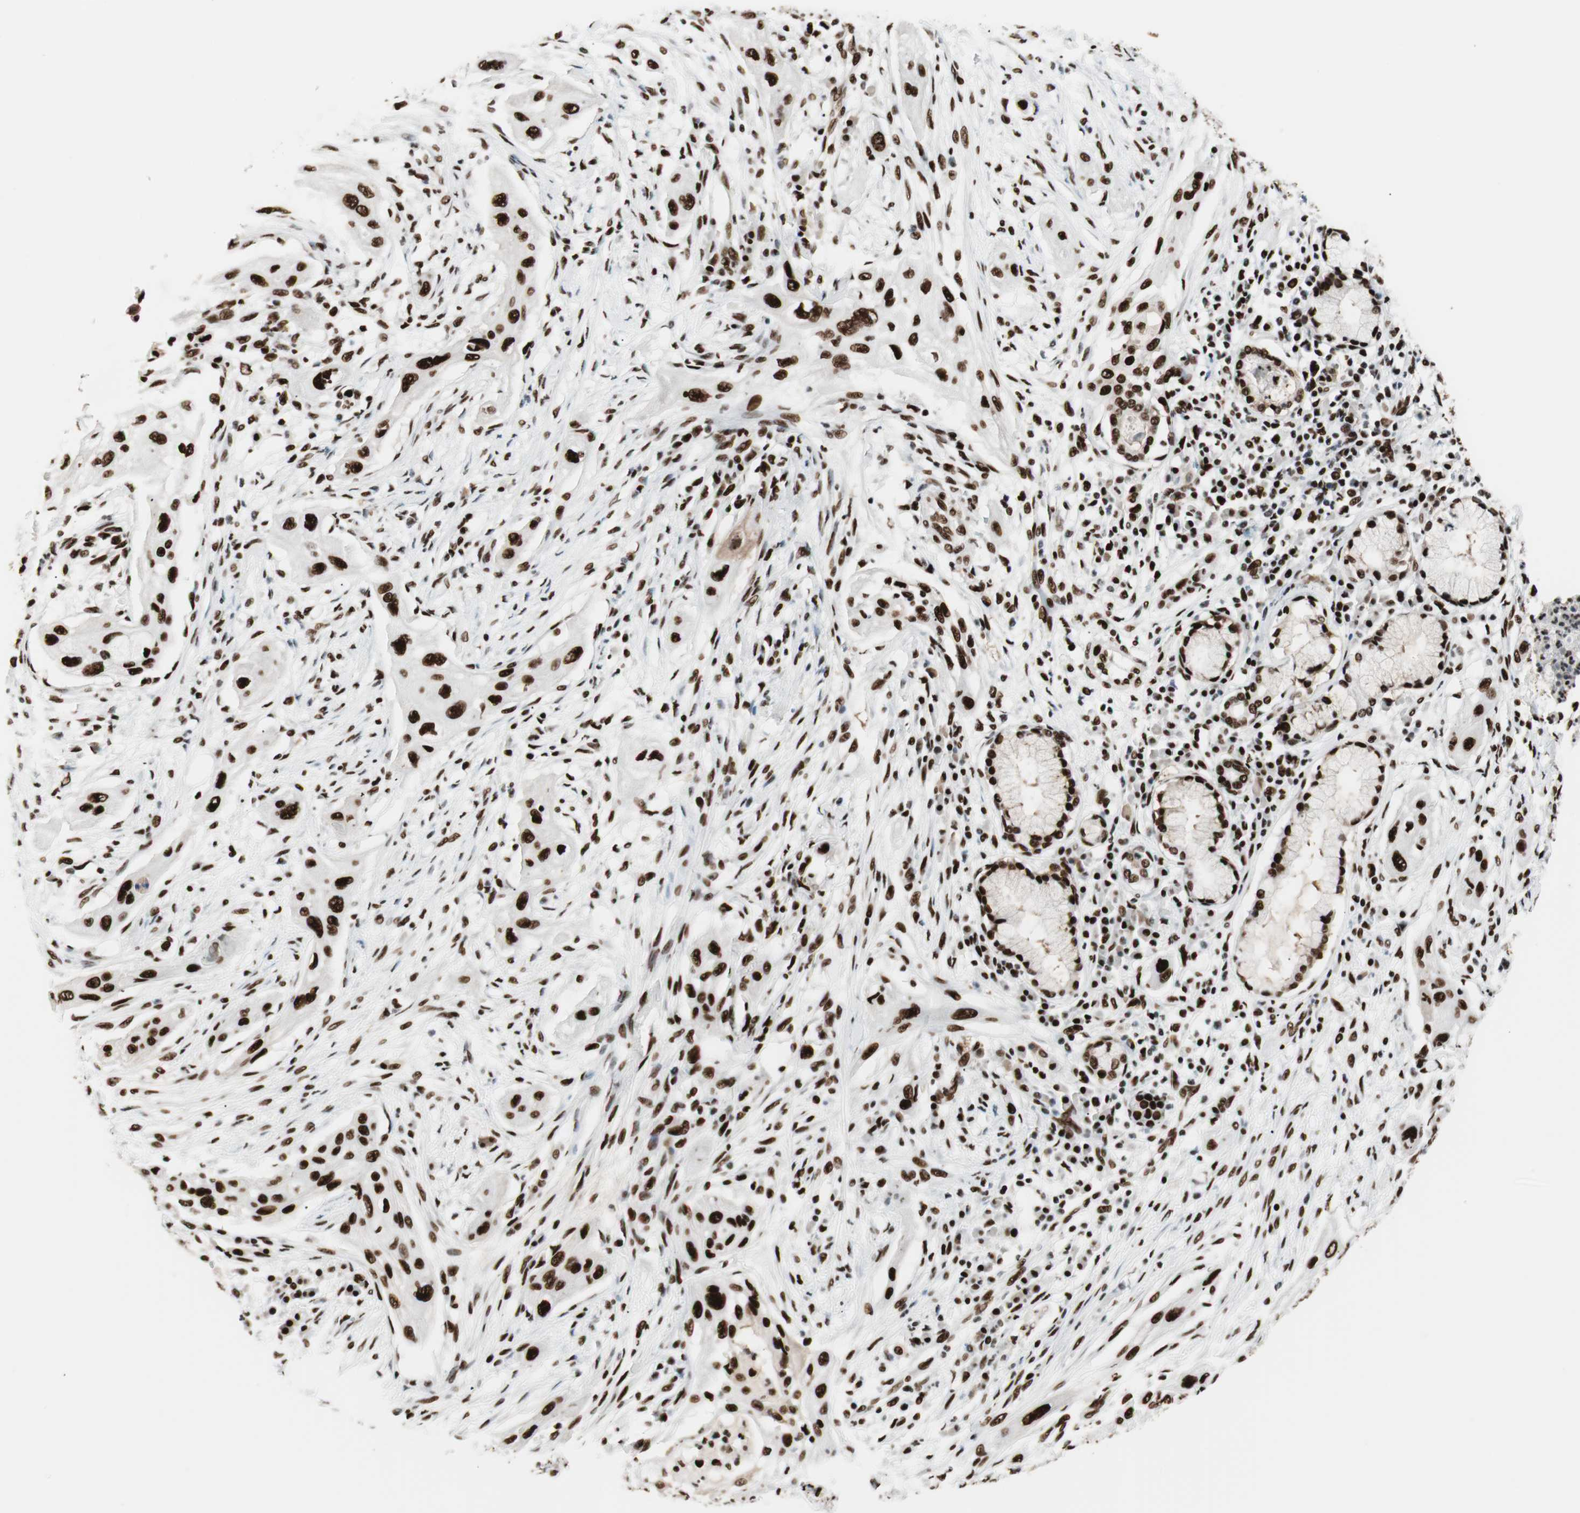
{"staining": {"intensity": "strong", "quantity": ">75%", "location": "nuclear"}, "tissue": "lung cancer", "cell_type": "Tumor cells", "image_type": "cancer", "snomed": [{"axis": "morphology", "description": "Squamous cell carcinoma, NOS"}, {"axis": "topography", "description": "Lung"}], "caption": "IHC photomicrograph of neoplastic tissue: human squamous cell carcinoma (lung) stained using immunohistochemistry reveals high levels of strong protein expression localized specifically in the nuclear of tumor cells, appearing as a nuclear brown color.", "gene": "PSME3", "patient": {"sex": "female", "age": 47}}